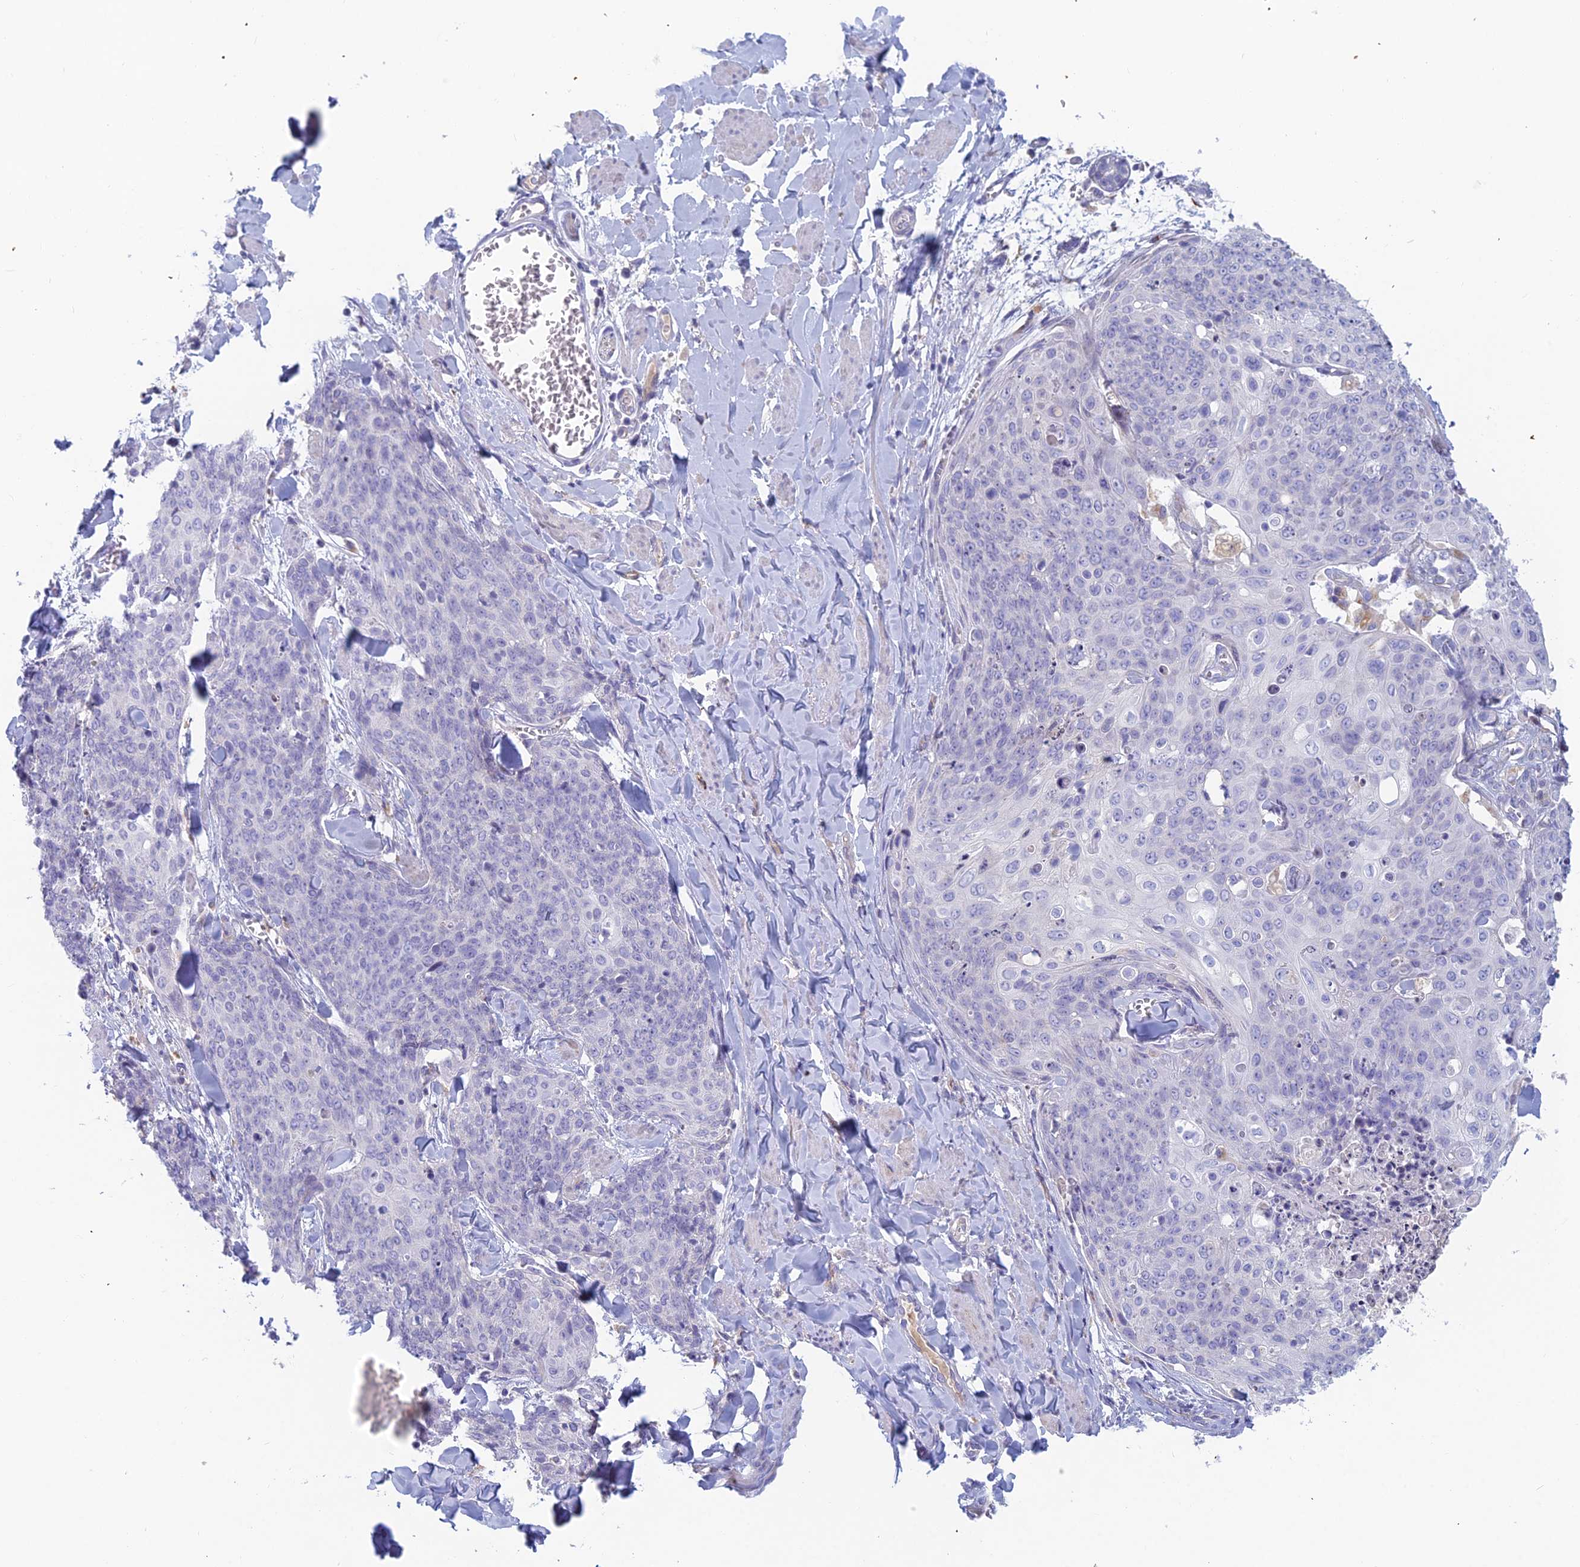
{"staining": {"intensity": "negative", "quantity": "none", "location": "none"}, "tissue": "skin cancer", "cell_type": "Tumor cells", "image_type": "cancer", "snomed": [{"axis": "morphology", "description": "Squamous cell carcinoma, NOS"}, {"axis": "topography", "description": "Skin"}, {"axis": "topography", "description": "Vulva"}], "caption": "A high-resolution histopathology image shows IHC staining of skin cancer, which displays no significant staining in tumor cells. (Stains: DAB (3,3'-diaminobenzidine) immunohistochemistry (IHC) with hematoxylin counter stain, Microscopy: brightfield microscopy at high magnification).", "gene": "FERD3L", "patient": {"sex": "female", "age": 85}}